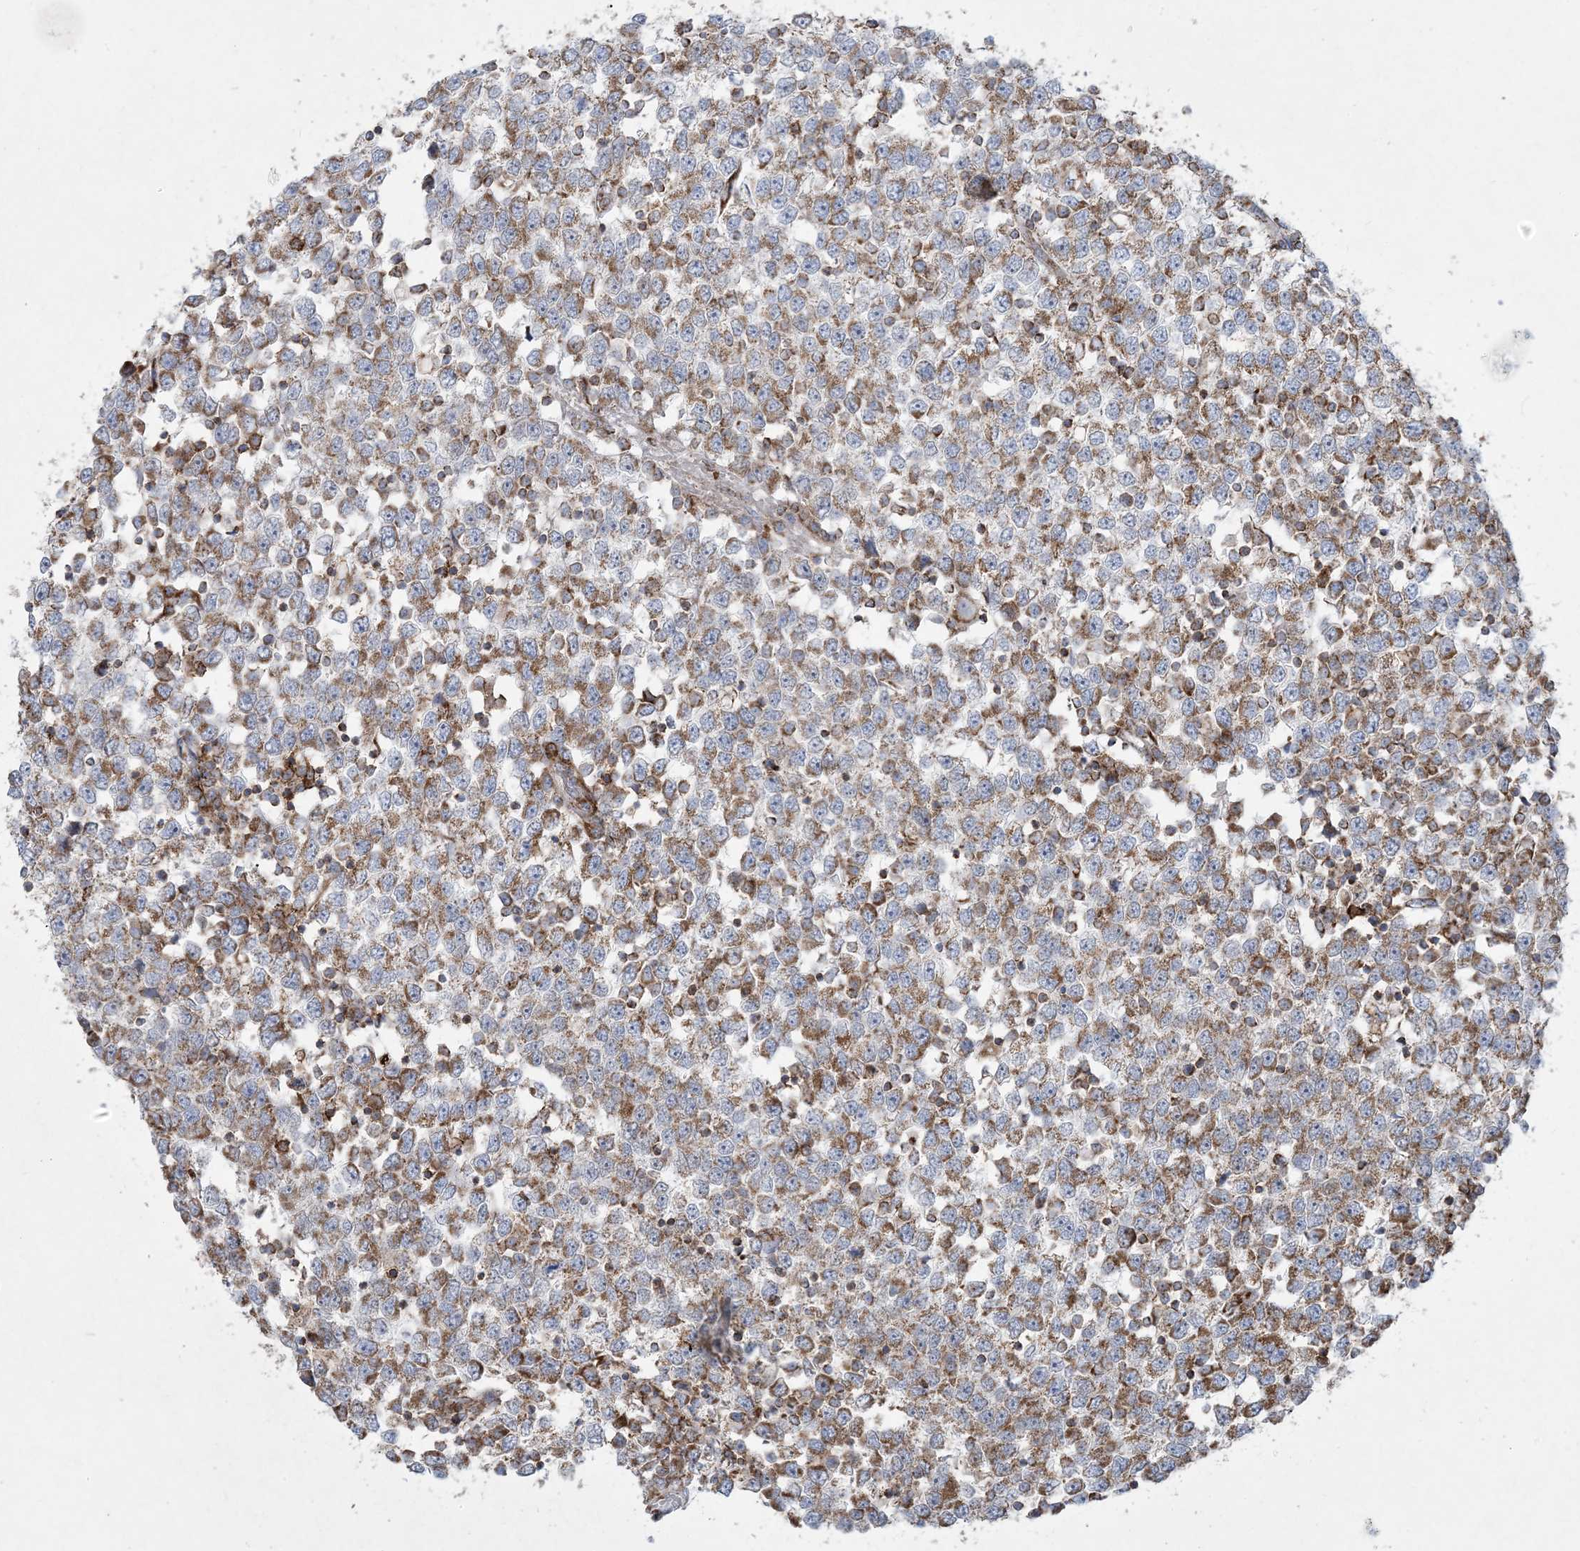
{"staining": {"intensity": "moderate", "quantity": ">75%", "location": "cytoplasmic/membranous"}, "tissue": "testis cancer", "cell_type": "Tumor cells", "image_type": "cancer", "snomed": [{"axis": "morphology", "description": "Seminoma, NOS"}, {"axis": "topography", "description": "Testis"}], "caption": "This image reveals IHC staining of seminoma (testis), with medium moderate cytoplasmic/membranous expression in approximately >75% of tumor cells.", "gene": "BEND4", "patient": {"sex": "male", "age": 65}}